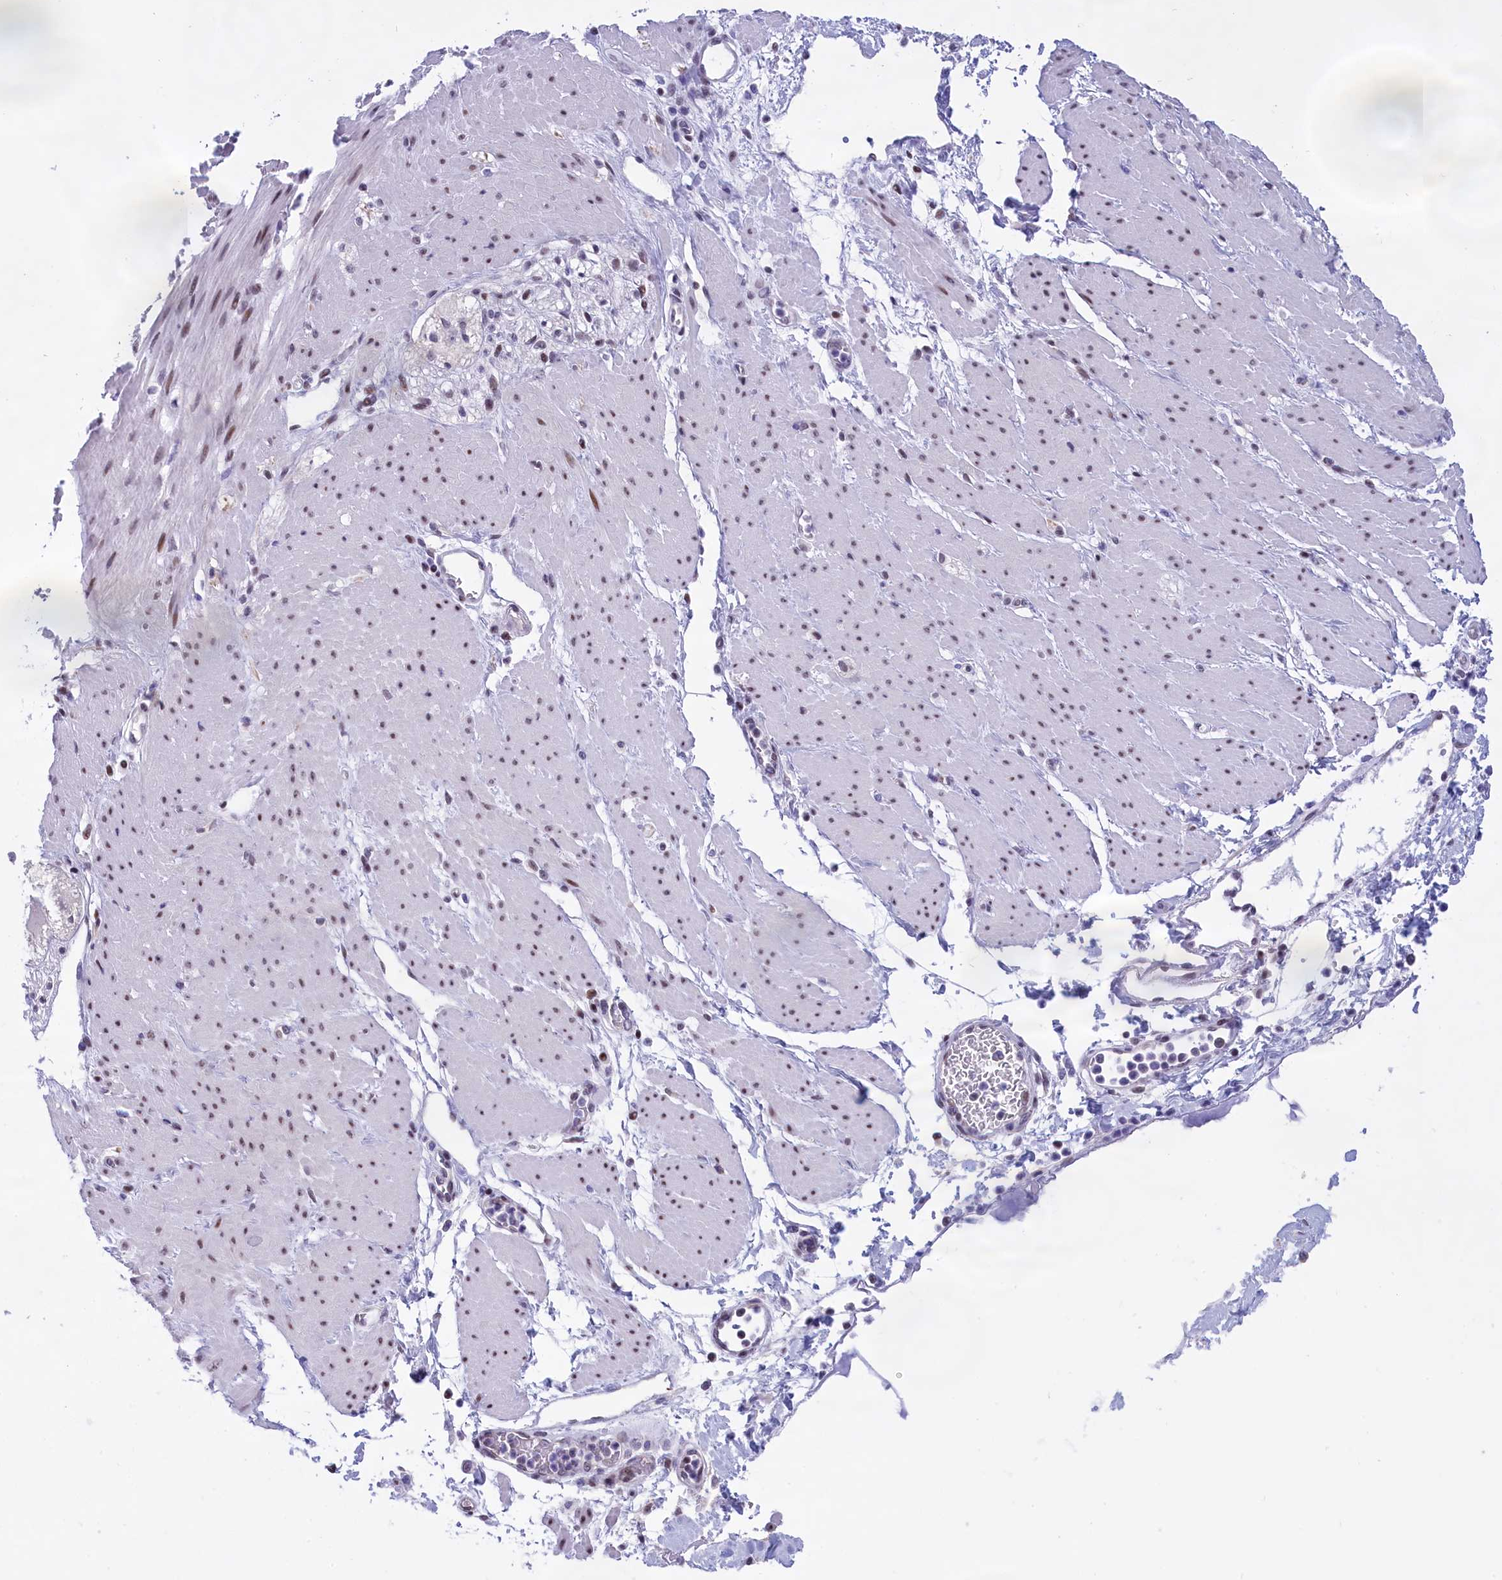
{"staining": {"intensity": "negative", "quantity": "none", "location": "none"}, "tissue": "soft tissue", "cell_type": "Fibroblasts", "image_type": "normal", "snomed": [{"axis": "morphology", "description": "Normal tissue, NOS"}, {"axis": "morphology", "description": "Adenocarcinoma, NOS"}, {"axis": "topography", "description": "Duodenum"}, {"axis": "topography", "description": "Peripheral nerve tissue"}], "caption": "This histopathology image is of unremarkable soft tissue stained with IHC to label a protein in brown with the nuclei are counter-stained blue. There is no positivity in fibroblasts. The staining is performed using DAB (3,3'-diaminobenzidine) brown chromogen with nuclei counter-stained in using hematoxylin.", "gene": "SPIRE2", "patient": {"sex": "female", "age": 60}}